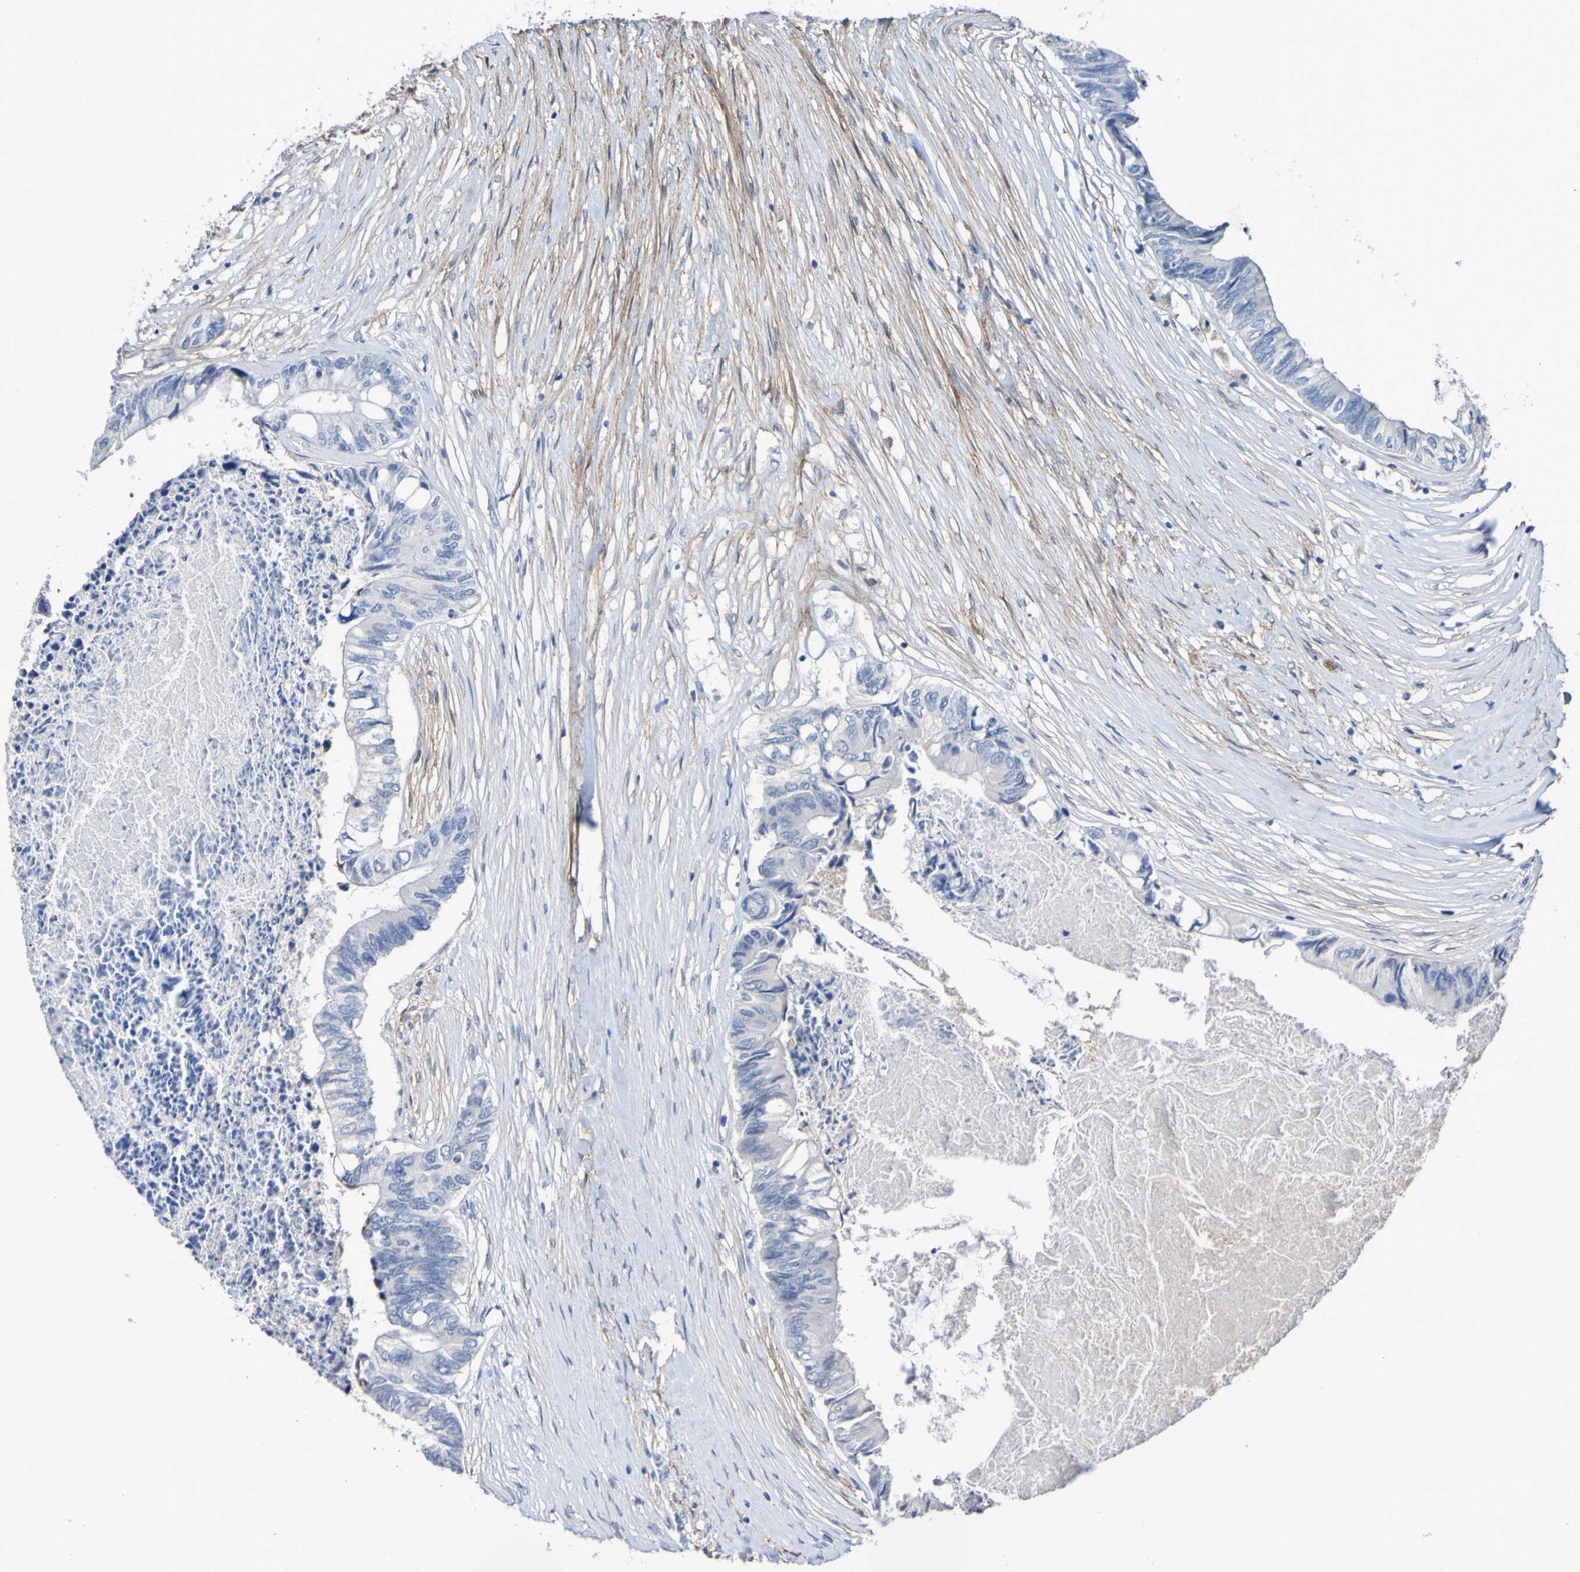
{"staining": {"intensity": "negative", "quantity": "none", "location": "none"}, "tissue": "colorectal cancer", "cell_type": "Tumor cells", "image_type": "cancer", "snomed": [{"axis": "morphology", "description": "Adenocarcinoma, NOS"}, {"axis": "topography", "description": "Rectum"}], "caption": "Tumor cells show no significant protein positivity in colorectal cancer.", "gene": "SGCB", "patient": {"sex": "male", "age": 63}}